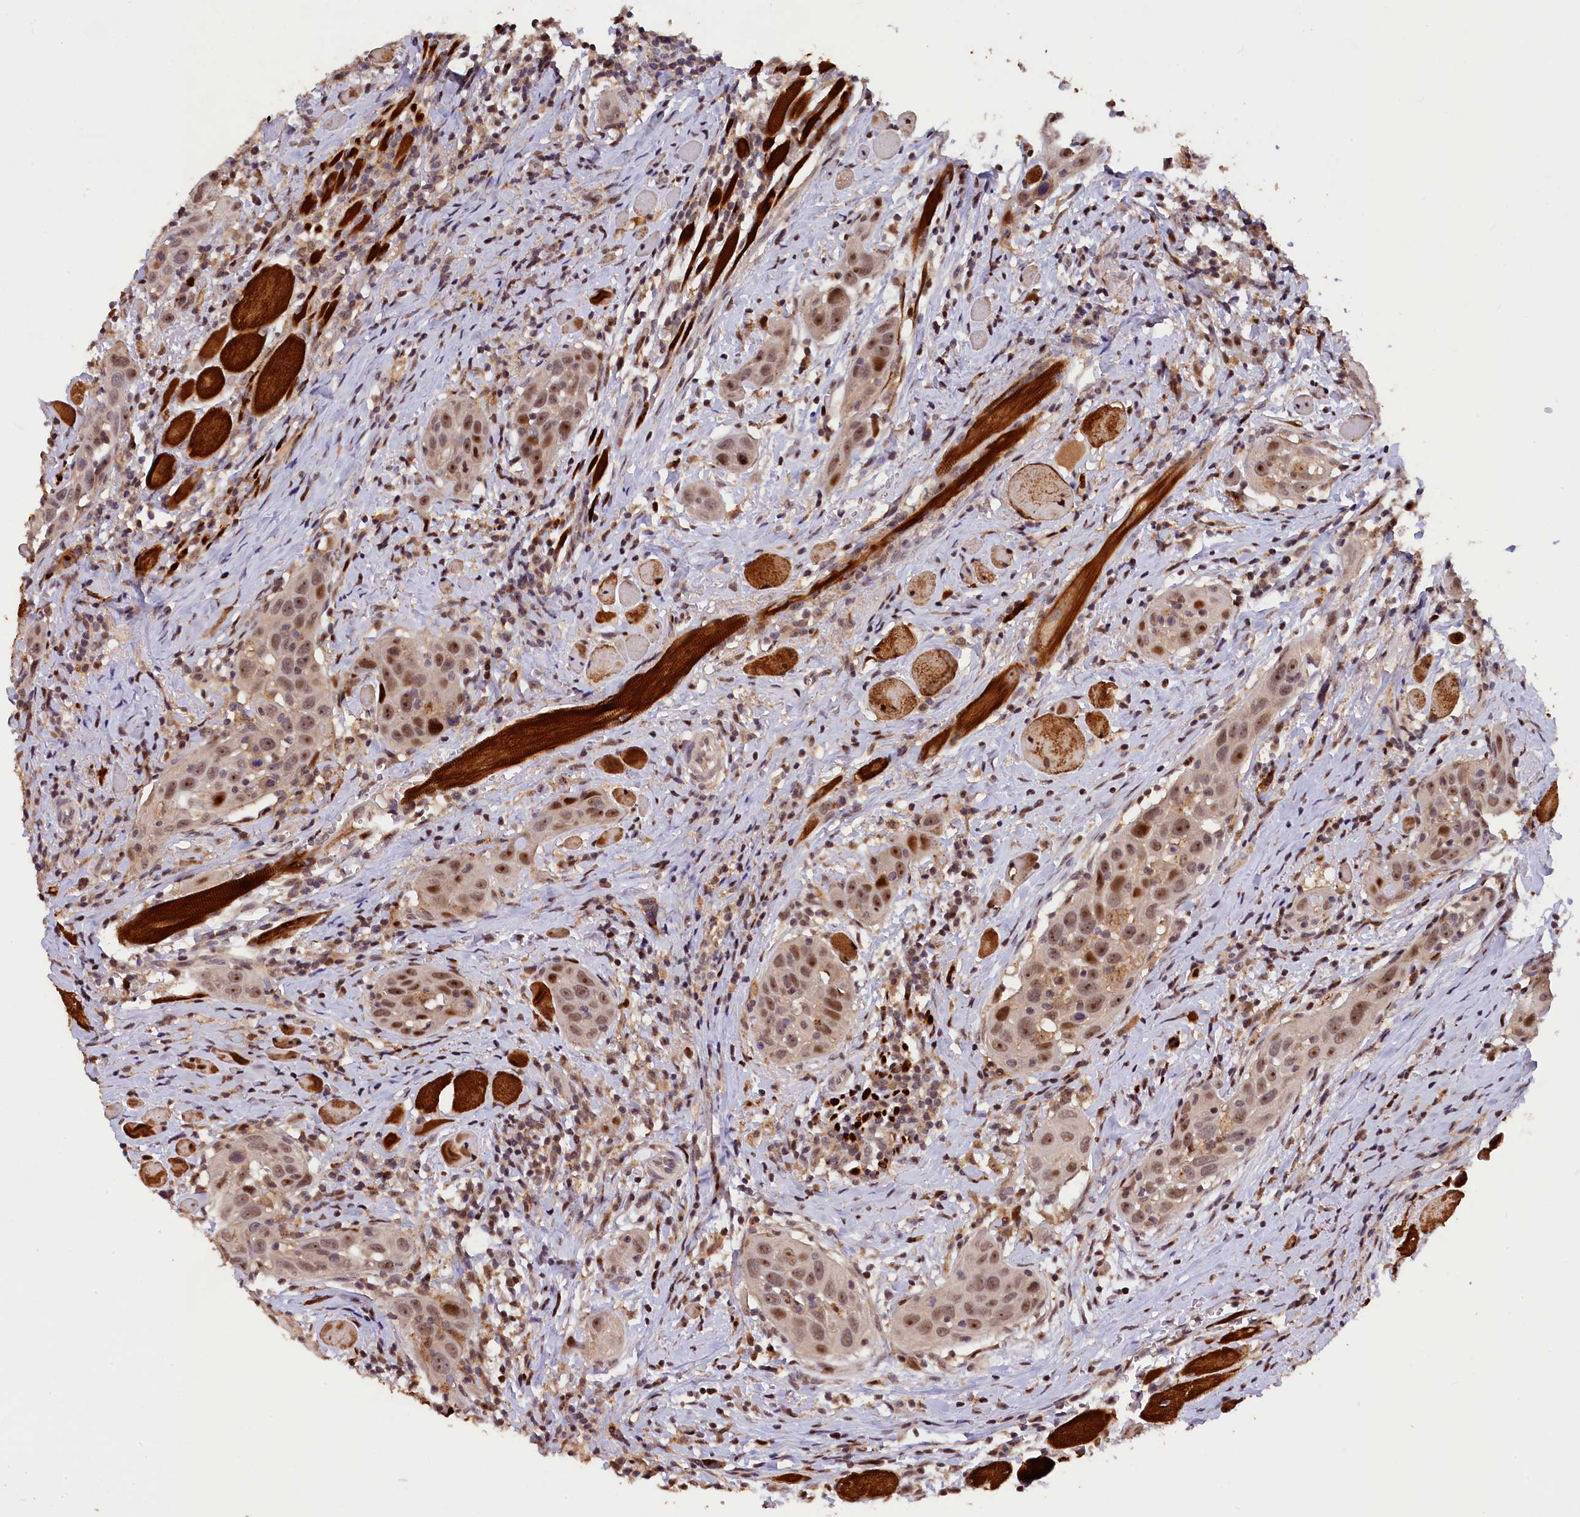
{"staining": {"intensity": "moderate", "quantity": ">75%", "location": "nuclear"}, "tissue": "head and neck cancer", "cell_type": "Tumor cells", "image_type": "cancer", "snomed": [{"axis": "morphology", "description": "Squamous cell carcinoma, NOS"}, {"axis": "topography", "description": "Oral tissue"}, {"axis": "topography", "description": "Head-Neck"}], "caption": "Immunohistochemistry (IHC) micrograph of head and neck squamous cell carcinoma stained for a protein (brown), which reveals medium levels of moderate nuclear positivity in approximately >75% of tumor cells.", "gene": "PHAF1", "patient": {"sex": "female", "age": 50}}